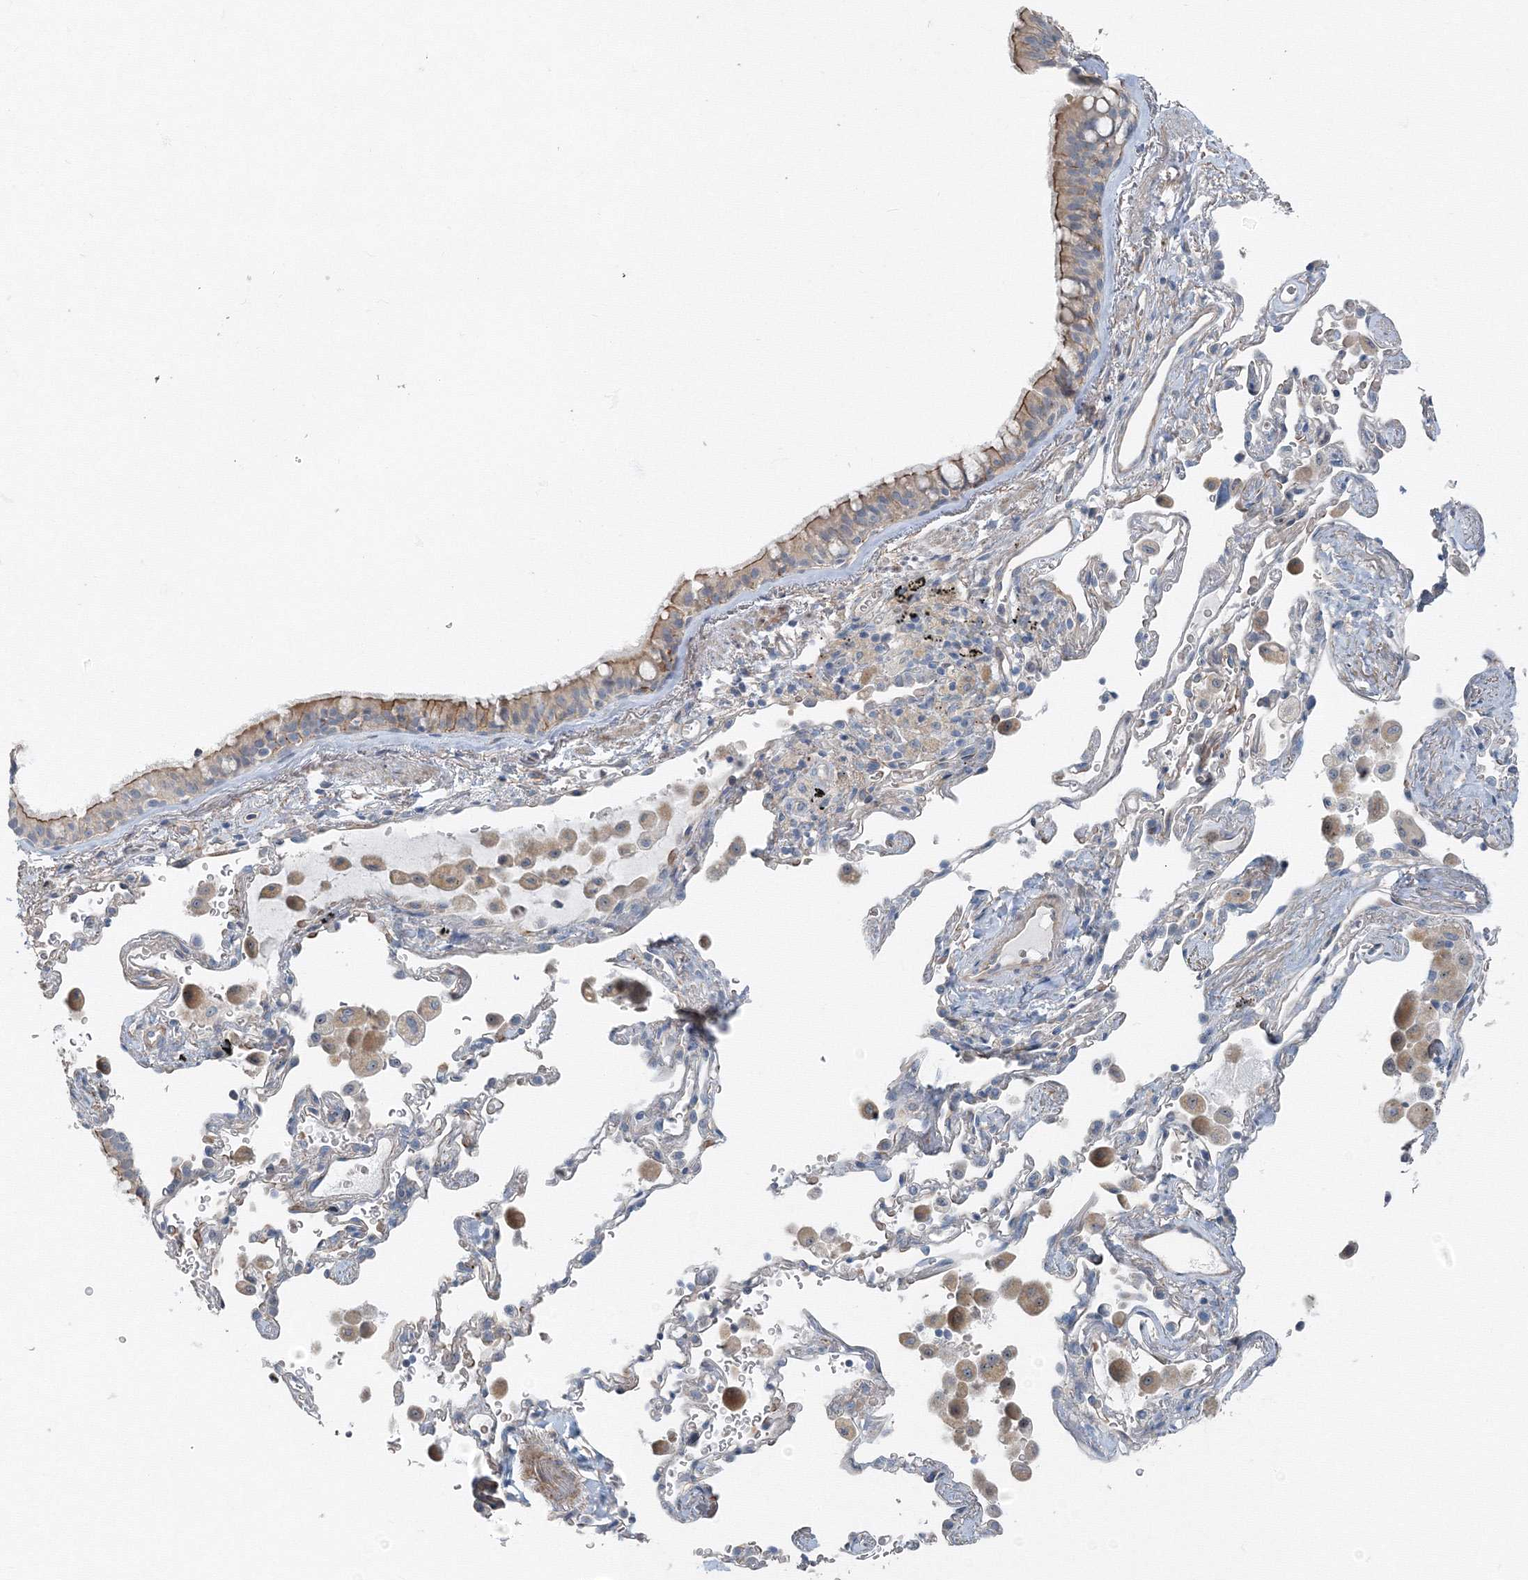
{"staining": {"intensity": "moderate", "quantity": "25%-75%", "location": "cytoplasmic/membranous"}, "tissue": "bronchus", "cell_type": "Respiratory epithelial cells", "image_type": "normal", "snomed": [{"axis": "morphology", "description": "Normal tissue, NOS"}, {"axis": "morphology", "description": "Adenocarcinoma, NOS"}, {"axis": "topography", "description": "Bronchus"}, {"axis": "topography", "description": "Lung"}], "caption": "This is an image of immunohistochemistry (IHC) staining of normal bronchus, which shows moderate staining in the cytoplasmic/membranous of respiratory epithelial cells.", "gene": "AASDH", "patient": {"sex": "male", "age": 54}}